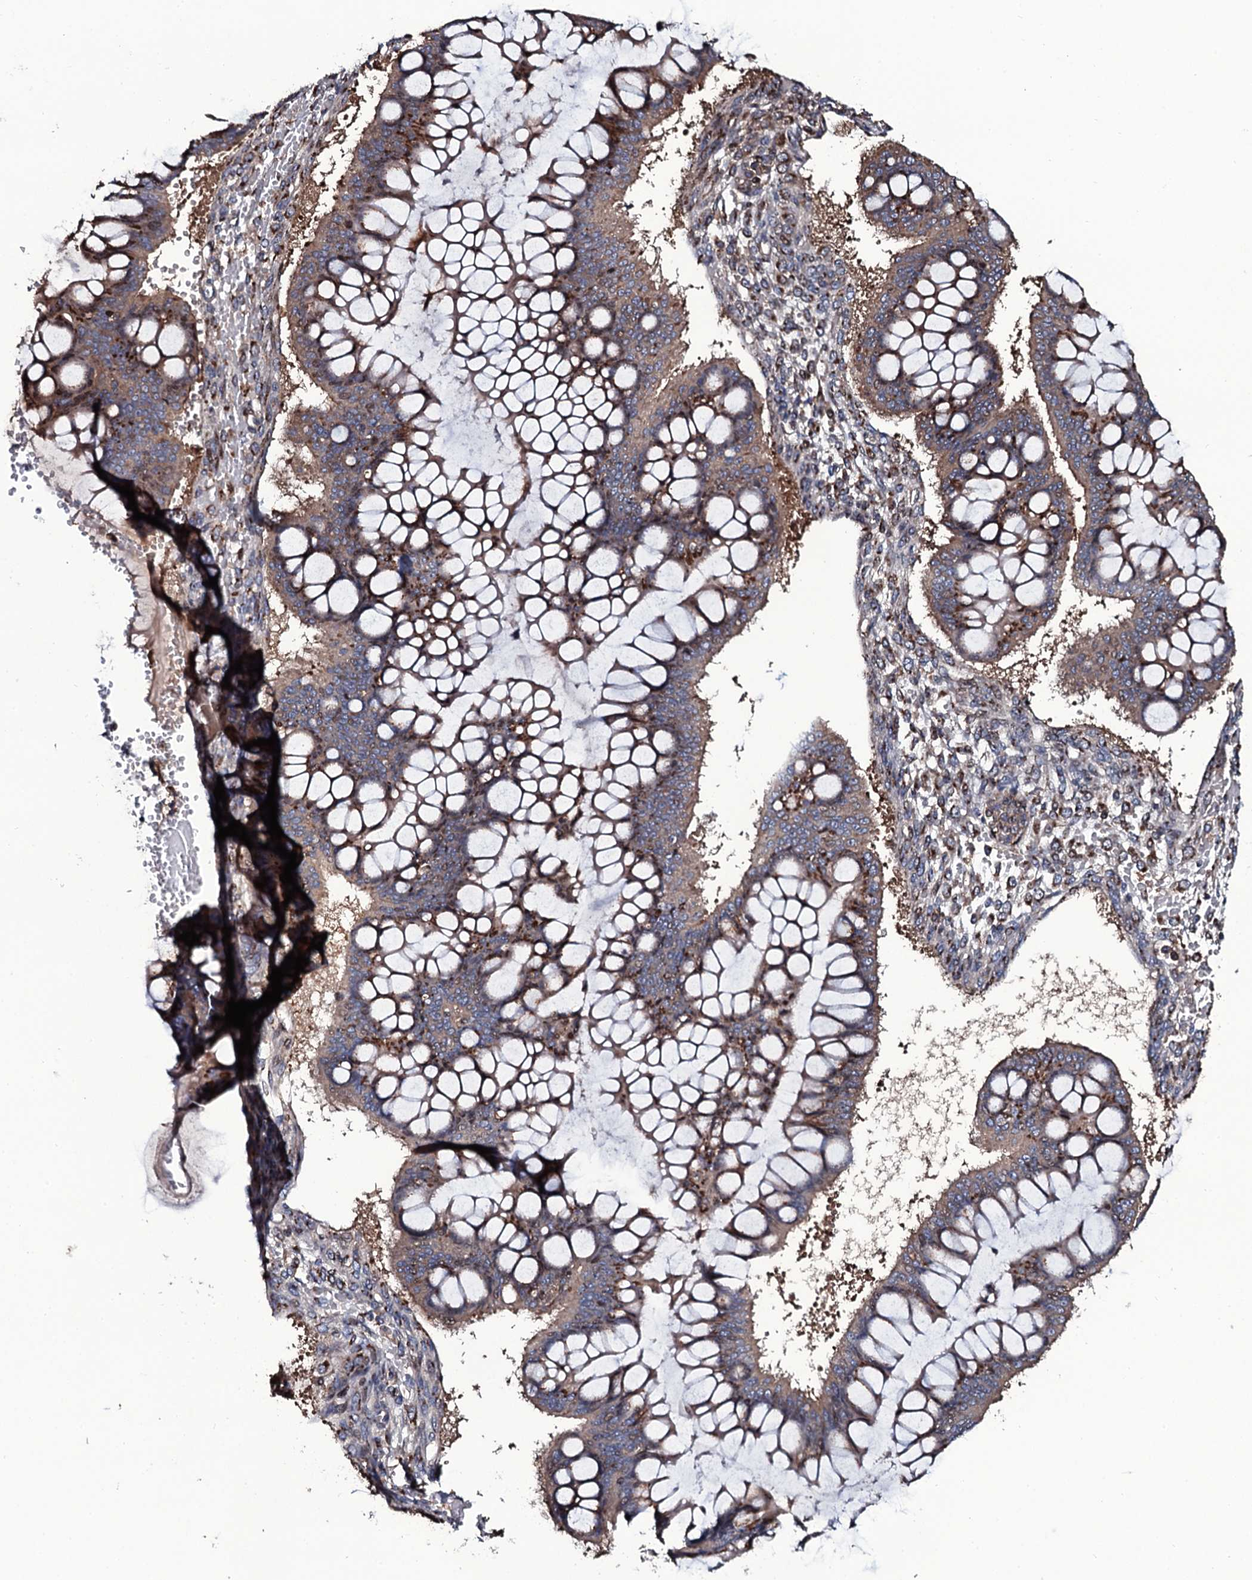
{"staining": {"intensity": "moderate", "quantity": "25%-75%", "location": "cytoplasmic/membranous"}, "tissue": "ovarian cancer", "cell_type": "Tumor cells", "image_type": "cancer", "snomed": [{"axis": "morphology", "description": "Cystadenocarcinoma, mucinous, NOS"}, {"axis": "topography", "description": "Ovary"}], "caption": "About 25%-75% of tumor cells in ovarian mucinous cystadenocarcinoma demonstrate moderate cytoplasmic/membranous protein staining as visualized by brown immunohistochemical staining.", "gene": "PLET1", "patient": {"sex": "female", "age": 73}}